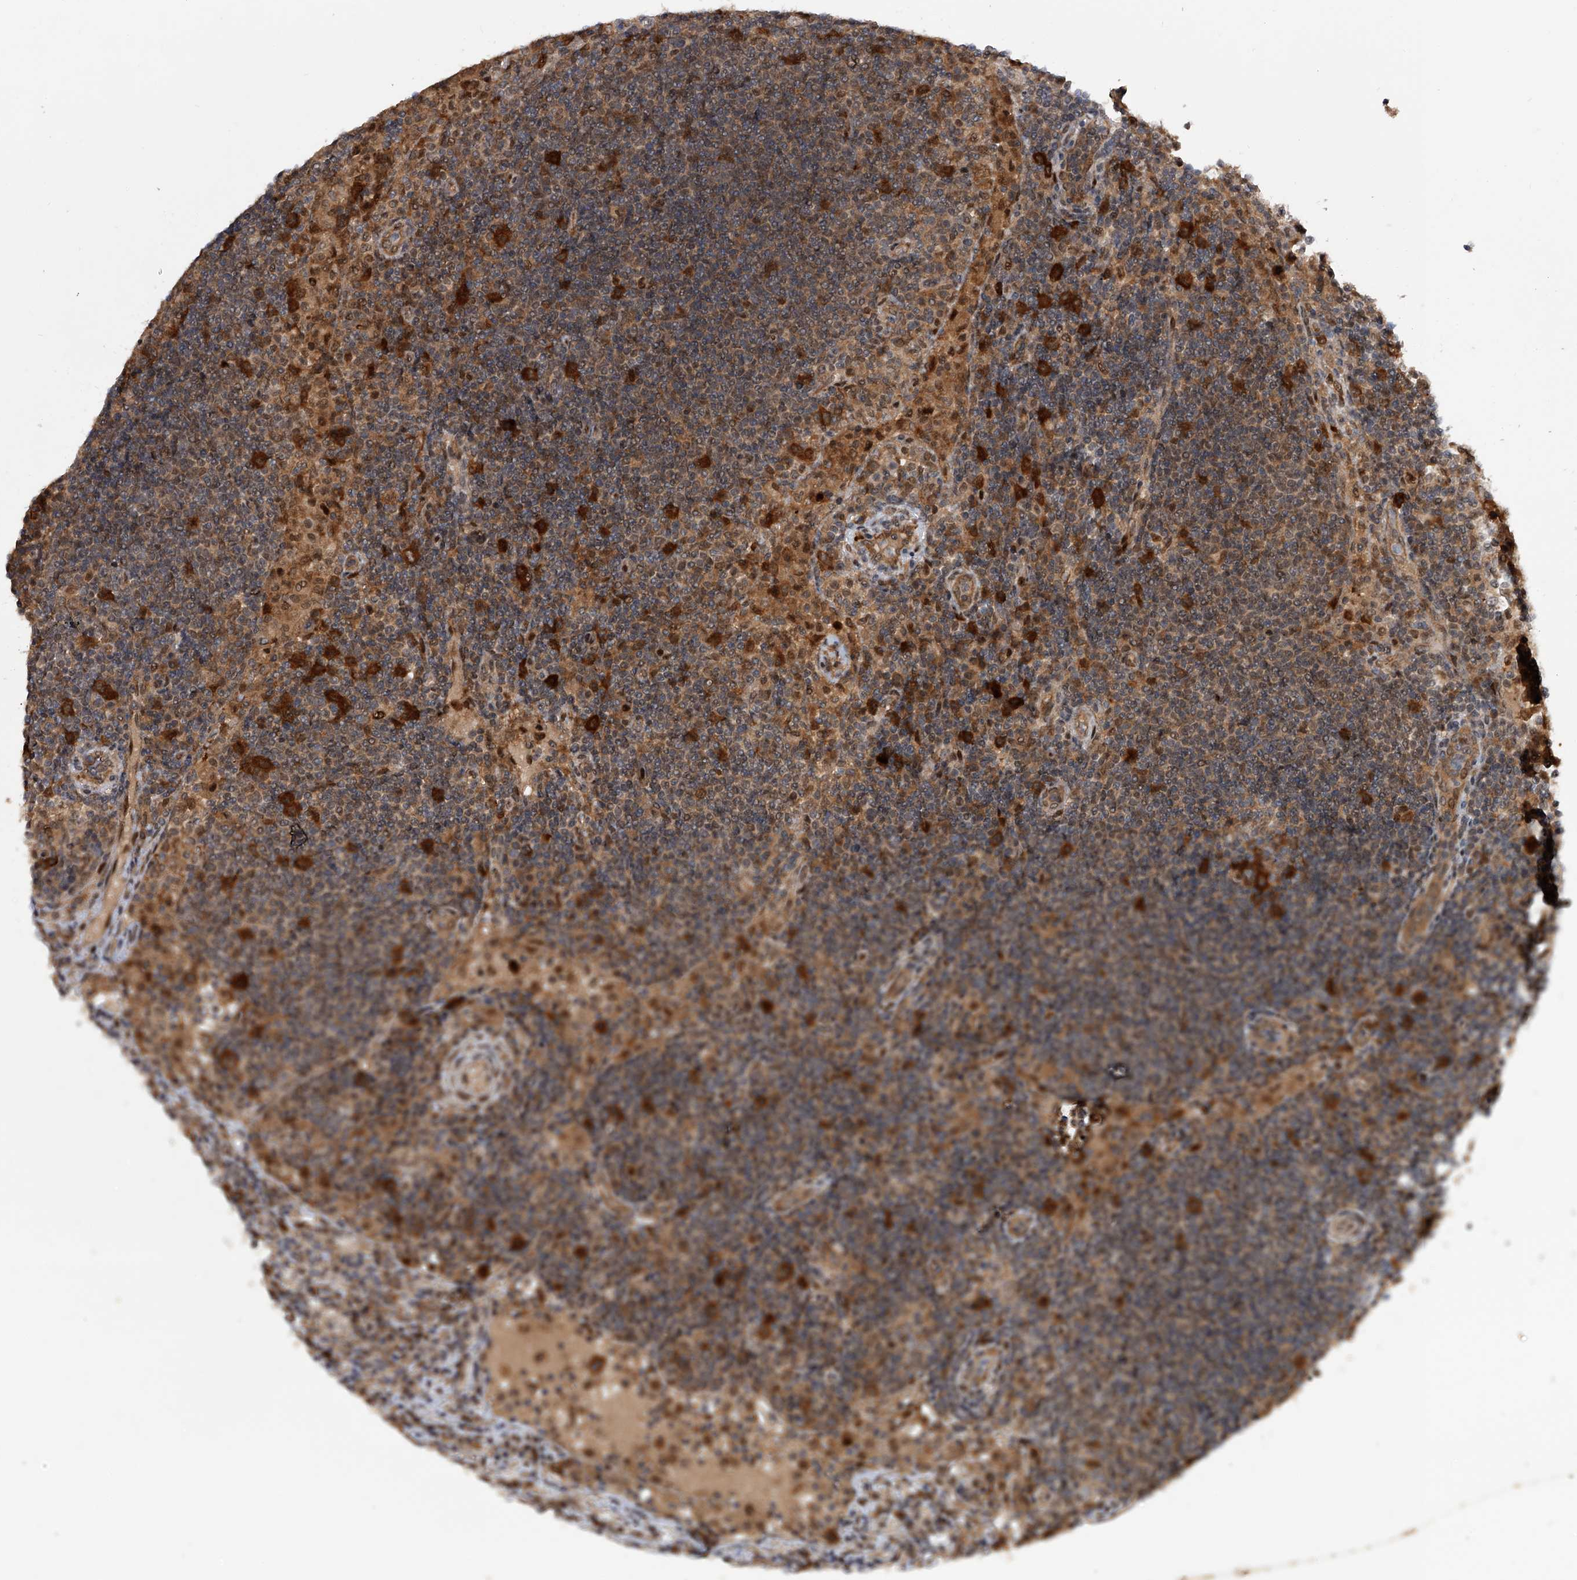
{"staining": {"intensity": "strong", "quantity": "25%-75%", "location": "cytoplasmic/membranous"}, "tissue": "lymph node", "cell_type": "Germinal center cells", "image_type": "normal", "snomed": [{"axis": "morphology", "description": "Normal tissue, NOS"}, {"axis": "topography", "description": "Lymph node"}], "caption": "Lymph node stained with a brown dye displays strong cytoplasmic/membranous positive expression in approximately 25%-75% of germinal center cells.", "gene": "RWDD2A", "patient": {"sex": "female", "age": 53}}